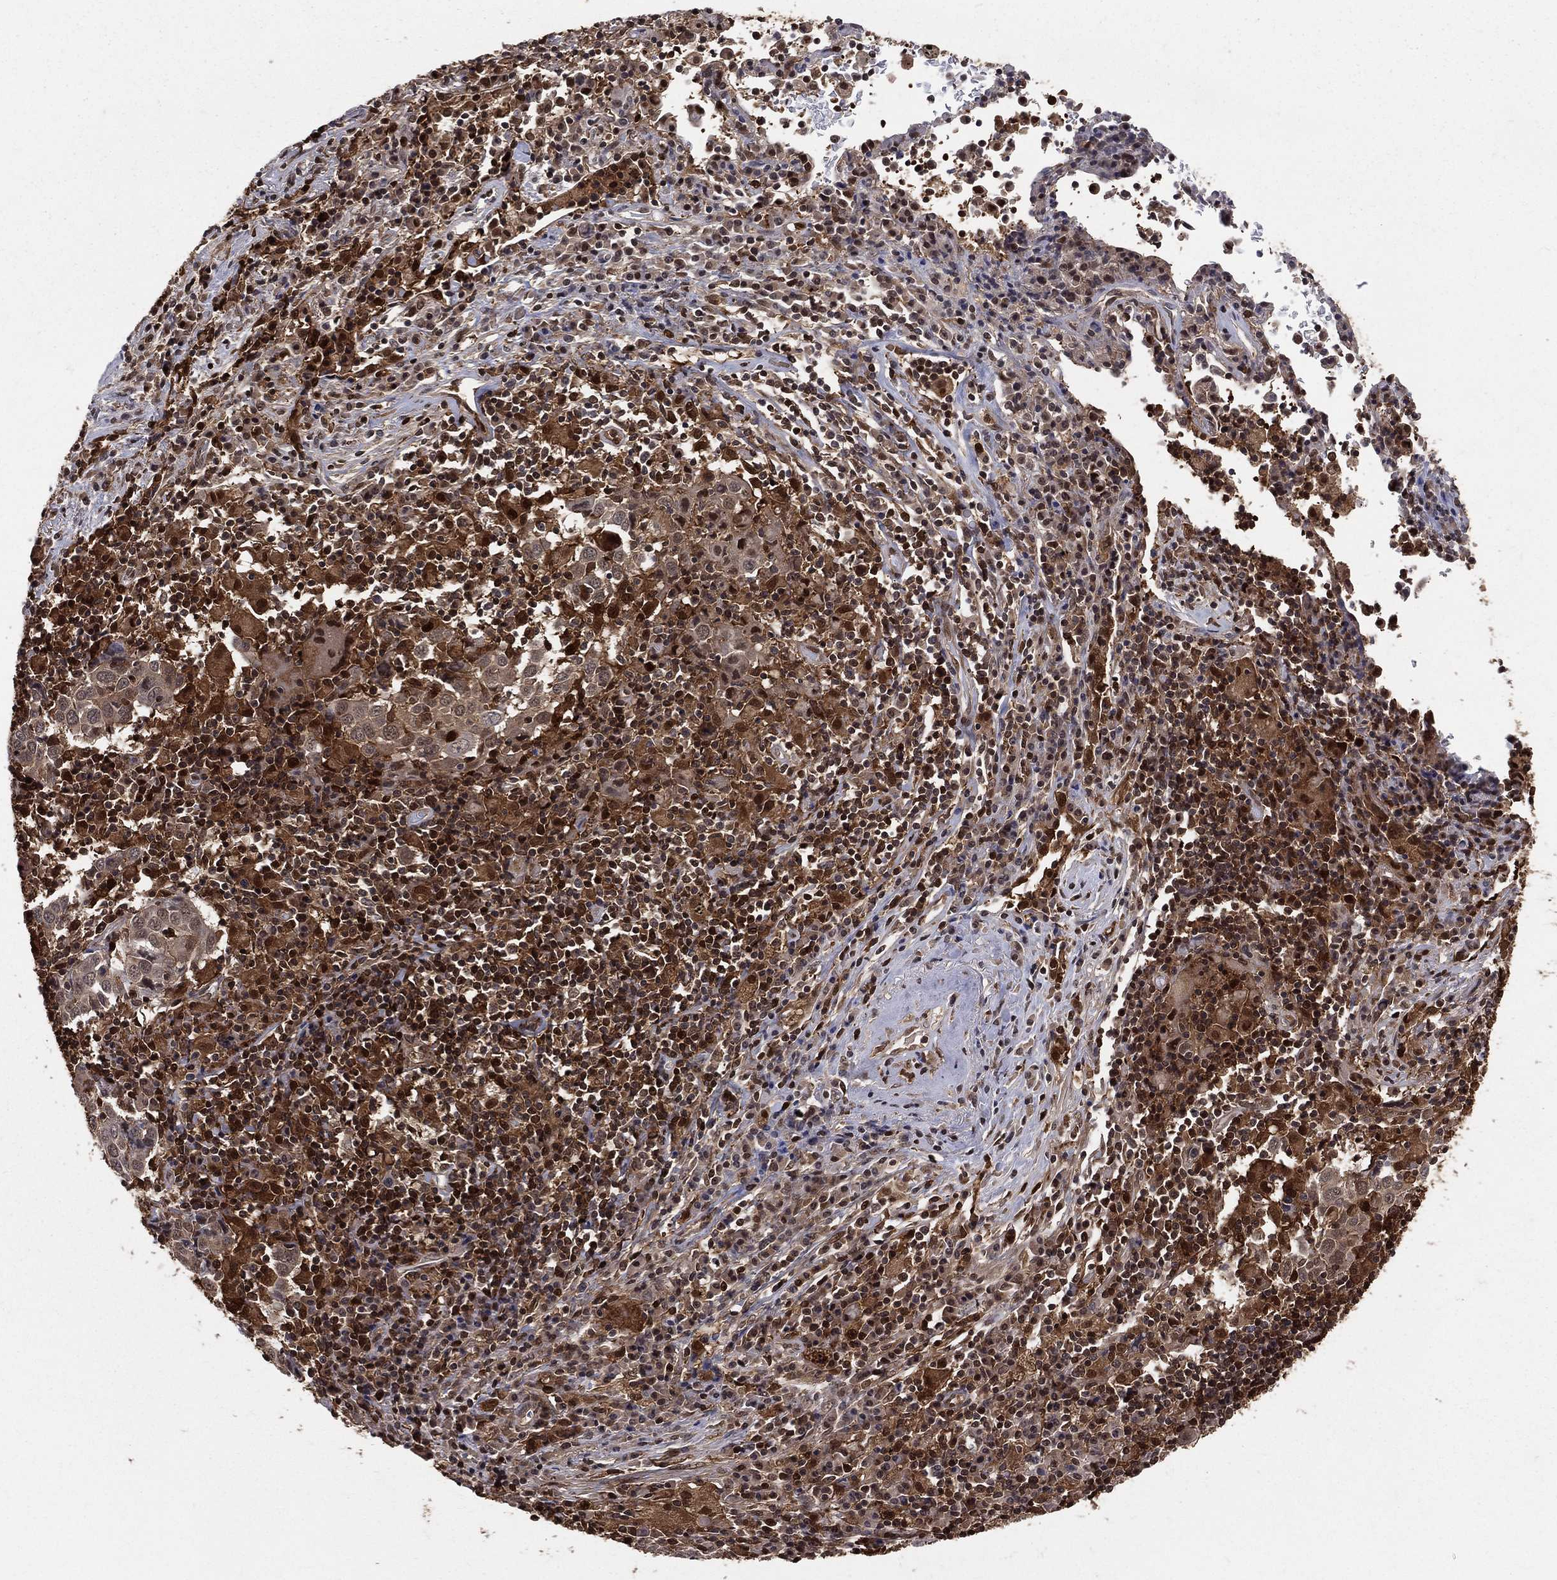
{"staining": {"intensity": "strong", "quantity": "<25%", "location": "cytoplasmic/membranous,nuclear"}, "tissue": "lung cancer", "cell_type": "Tumor cells", "image_type": "cancer", "snomed": [{"axis": "morphology", "description": "Squamous cell carcinoma, NOS"}, {"axis": "topography", "description": "Lung"}], "caption": "DAB (3,3'-diaminobenzidine) immunohistochemical staining of human squamous cell carcinoma (lung) demonstrates strong cytoplasmic/membranous and nuclear protein staining in about <25% of tumor cells.", "gene": "ENO1", "patient": {"sex": "male", "age": 57}}